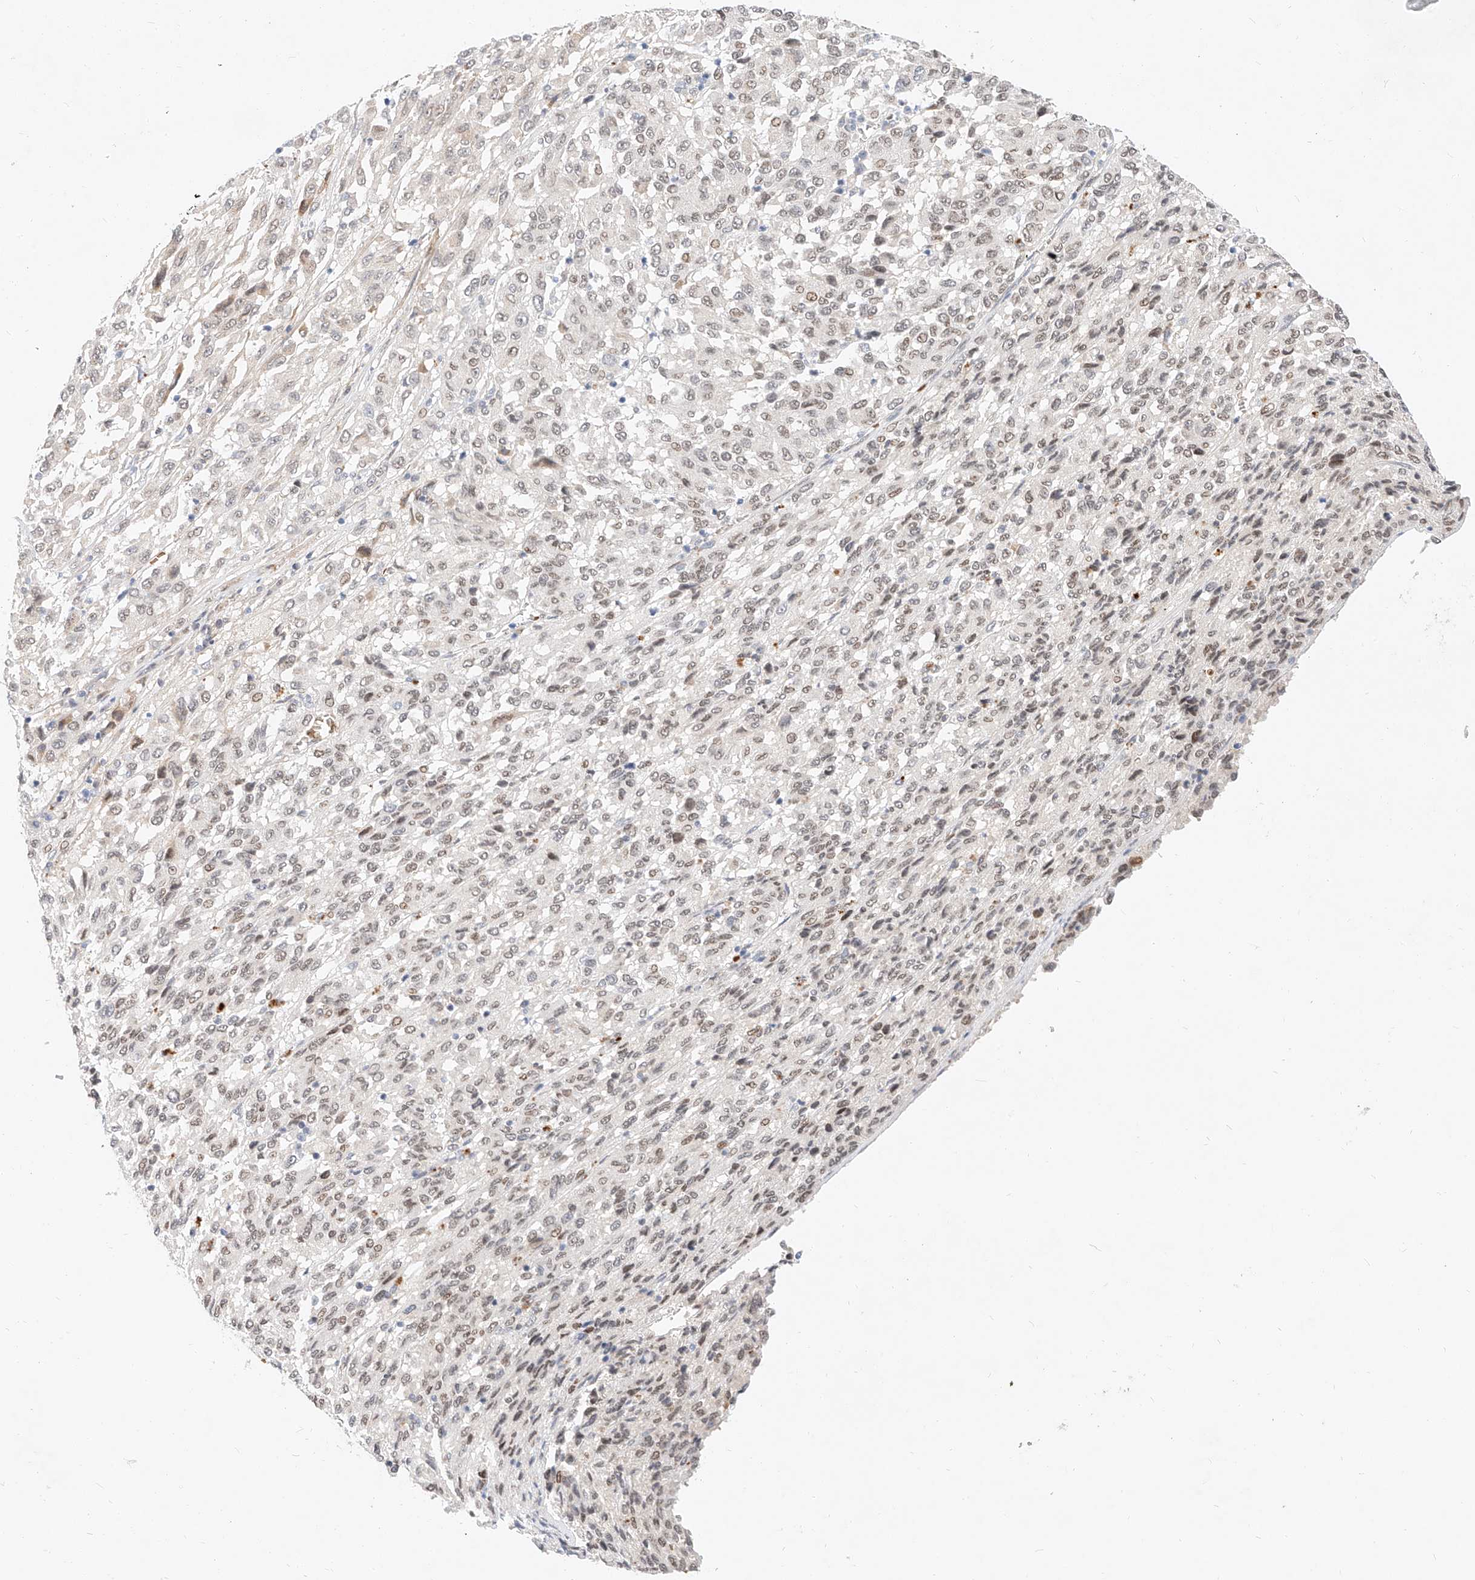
{"staining": {"intensity": "weak", "quantity": ">75%", "location": "nuclear"}, "tissue": "melanoma", "cell_type": "Tumor cells", "image_type": "cancer", "snomed": [{"axis": "morphology", "description": "Malignant melanoma, Metastatic site"}, {"axis": "topography", "description": "Lung"}], "caption": "IHC histopathology image of neoplastic tissue: human malignant melanoma (metastatic site) stained using immunohistochemistry exhibits low levels of weak protein expression localized specifically in the nuclear of tumor cells, appearing as a nuclear brown color.", "gene": "CBX8", "patient": {"sex": "male", "age": 64}}